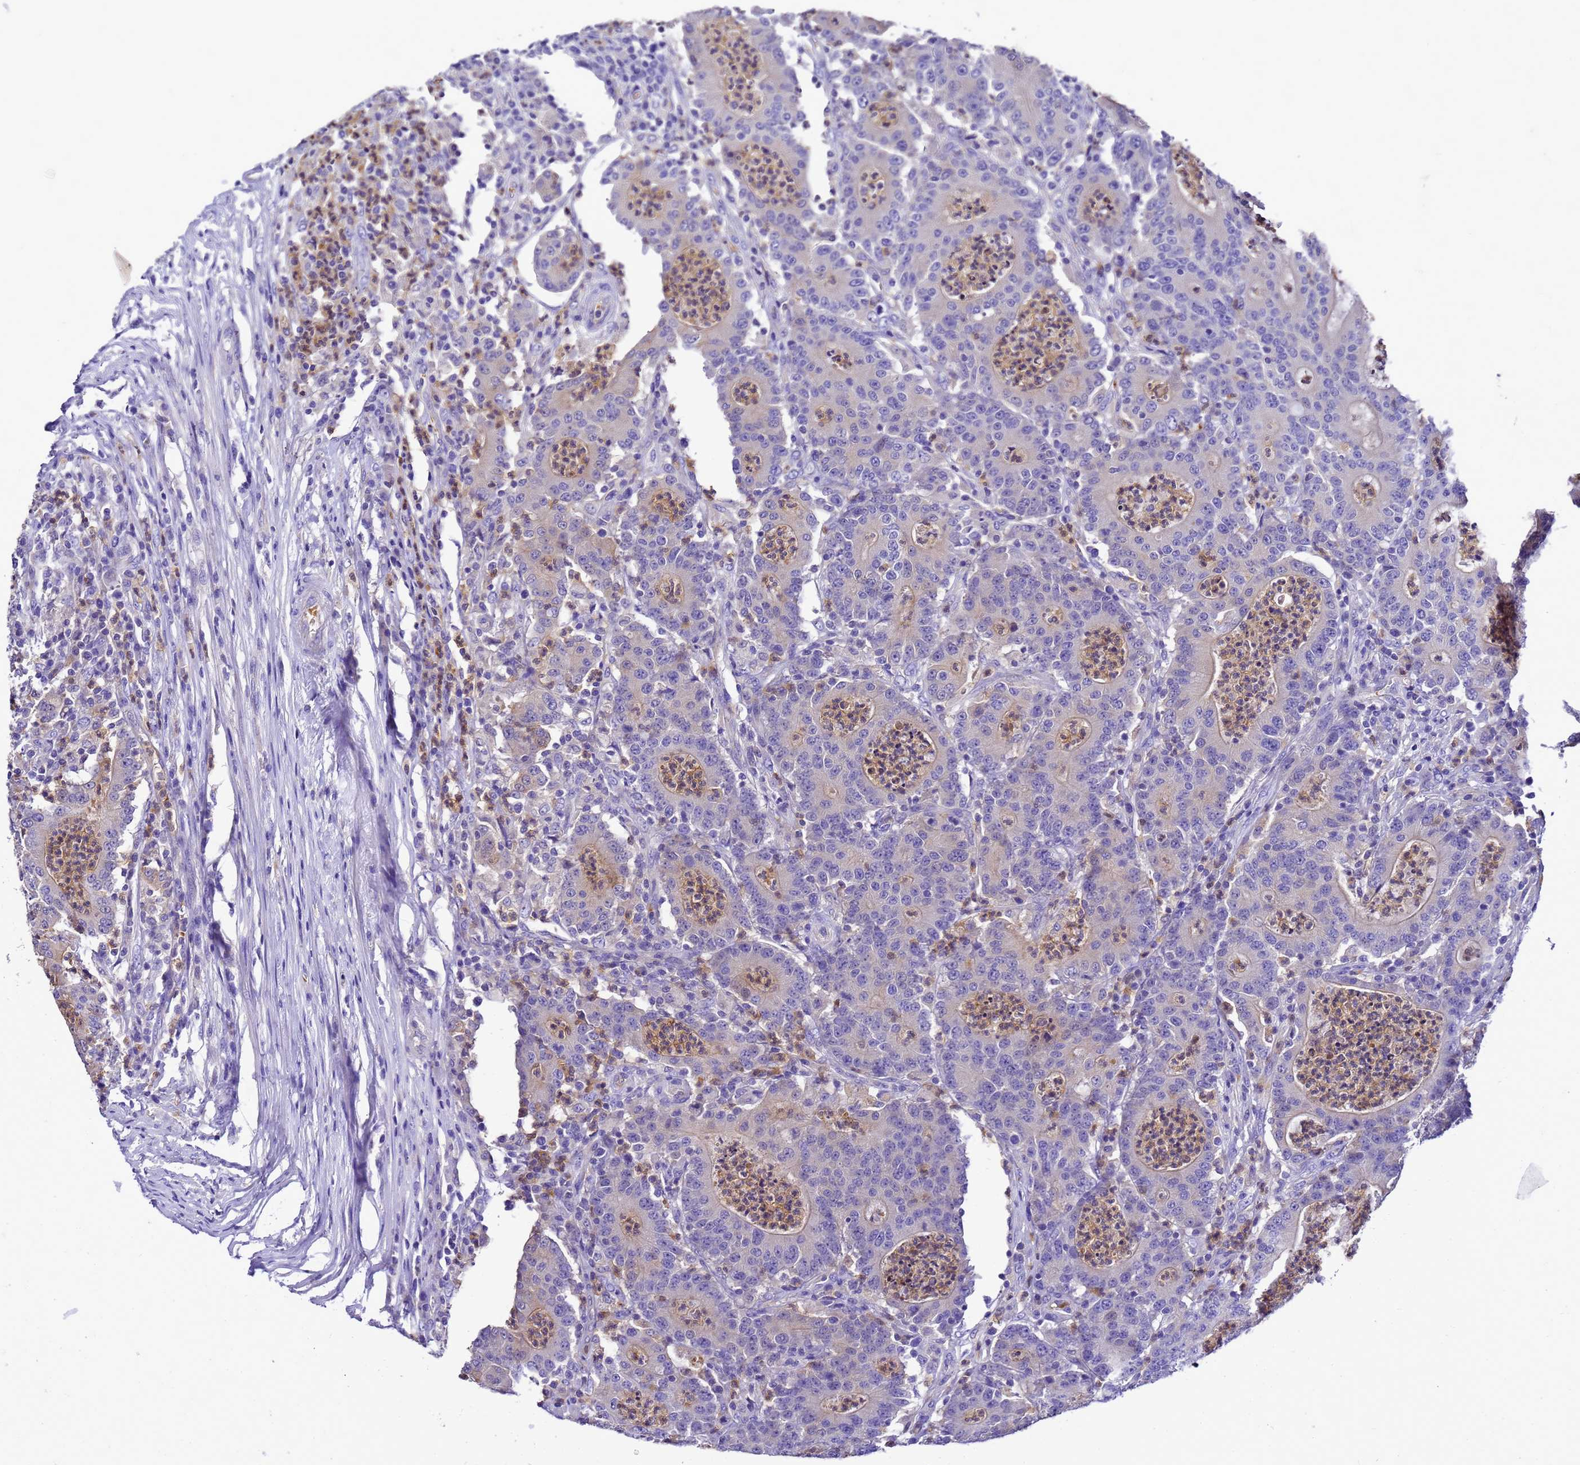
{"staining": {"intensity": "negative", "quantity": "none", "location": "none"}, "tissue": "colorectal cancer", "cell_type": "Tumor cells", "image_type": "cancer", "snomed": [{"axis": "morphology", "description": "Adenocarcinoma, NOS"}, {"axis": "topography", "description": "Colon"}], "caption": "Colorectal adenocarcinoma stained for a protein using immunohistochemistry displays no expression tumor cells.", "gene": "UGT2A1", "patient": {"sex": "male", "age": 83}}